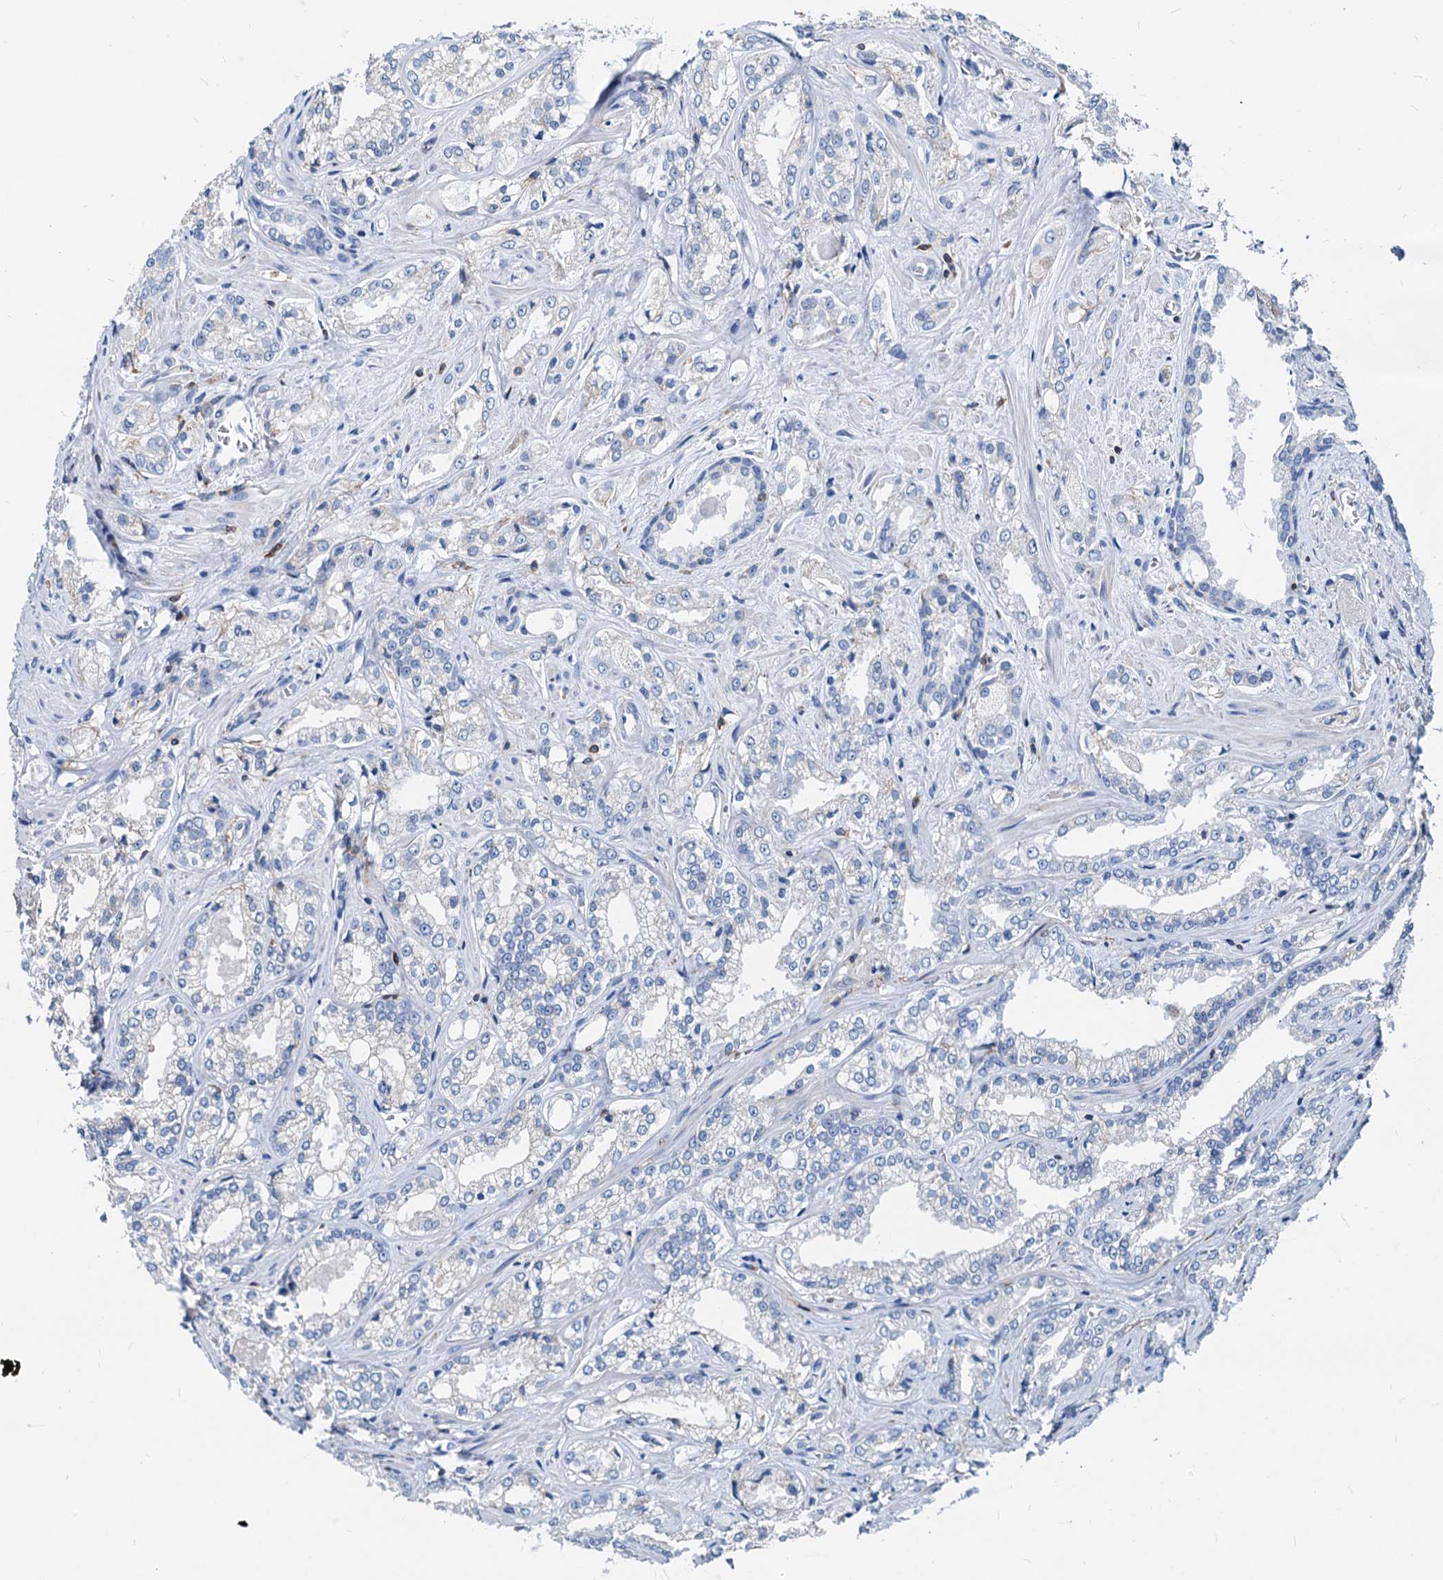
{"staining": {"intensity": "negative", "quantity": "none", "location": "none"}, "tissue": "prostate cancer", "cell_type": "Tumor cells", "image_type": "cancer", "snomed": [{"axis": "morphology", "description": "Adenocarcinoma, Low grade"}, {"axis": "topography", "description": "Prostate"}], "caption": "Tumor cells show no significant protein positivity in prostate cancer (adenocarcinoma (low-grade)). Brightfield microscopy of IHC stained with DAB (3,3'-diaminobenzidine) (brown) and hematoxylin (blue), captured at high magnification.", "gene": "LCP2", "patient": {"sex": "male", "age": 47}}